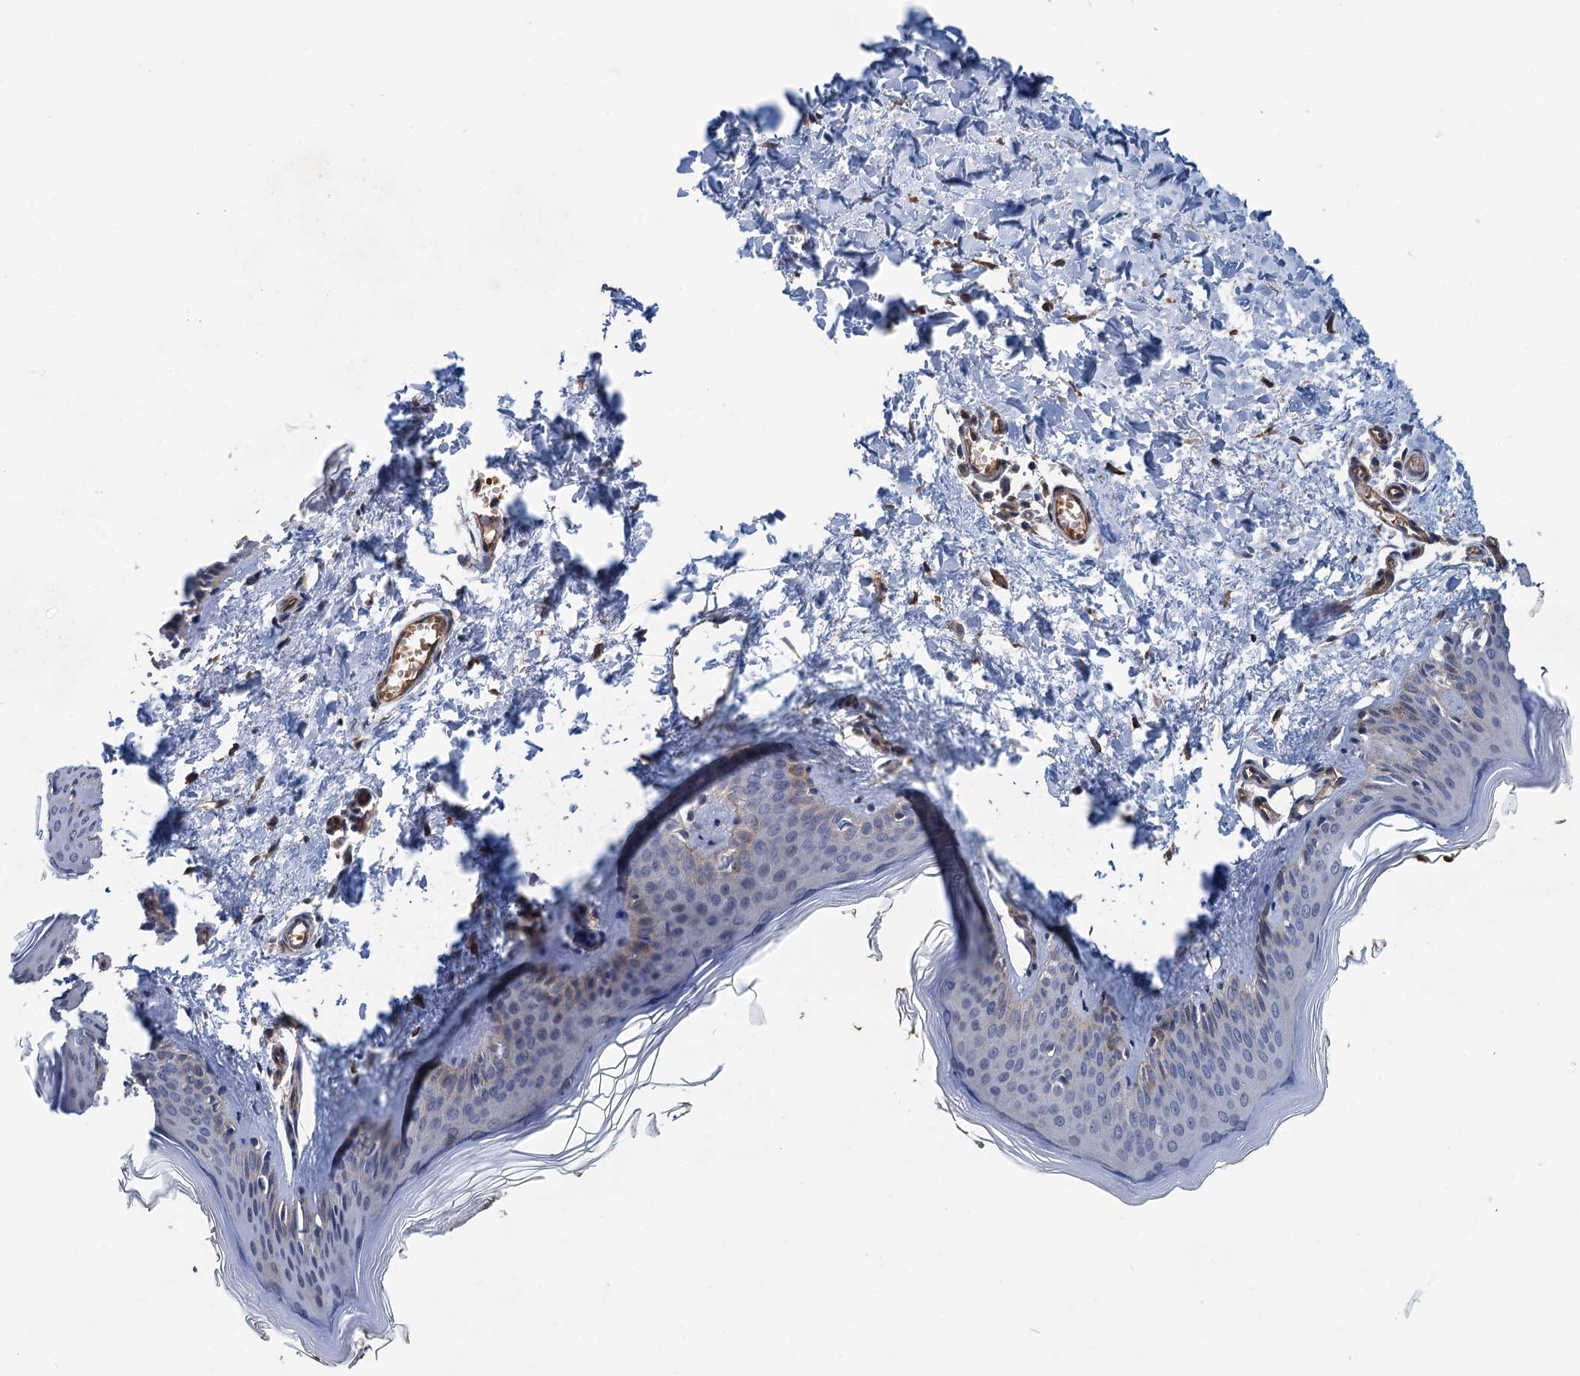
{"staining": {"intensity": "weak", "quantity": ">75%", "location": "cytoplasmic/membranous"}, "tissue": "skin", "cell_type": "Fibroblasts", "image_type": "normal", "snomed": [{"axis": "morphology", "description": "Normal tissue, NOS"}, {"axis": "topography", "description": "Skin"}], "caption": "This is a photomicrograph of immunohistochemistry (IHC) staining of benign skin, which shows weak positivity in the cytoplasmic/membranous of fibroblasts.", "gene": "RSAD2", "patient": {"sex": "female", "age": 27}}